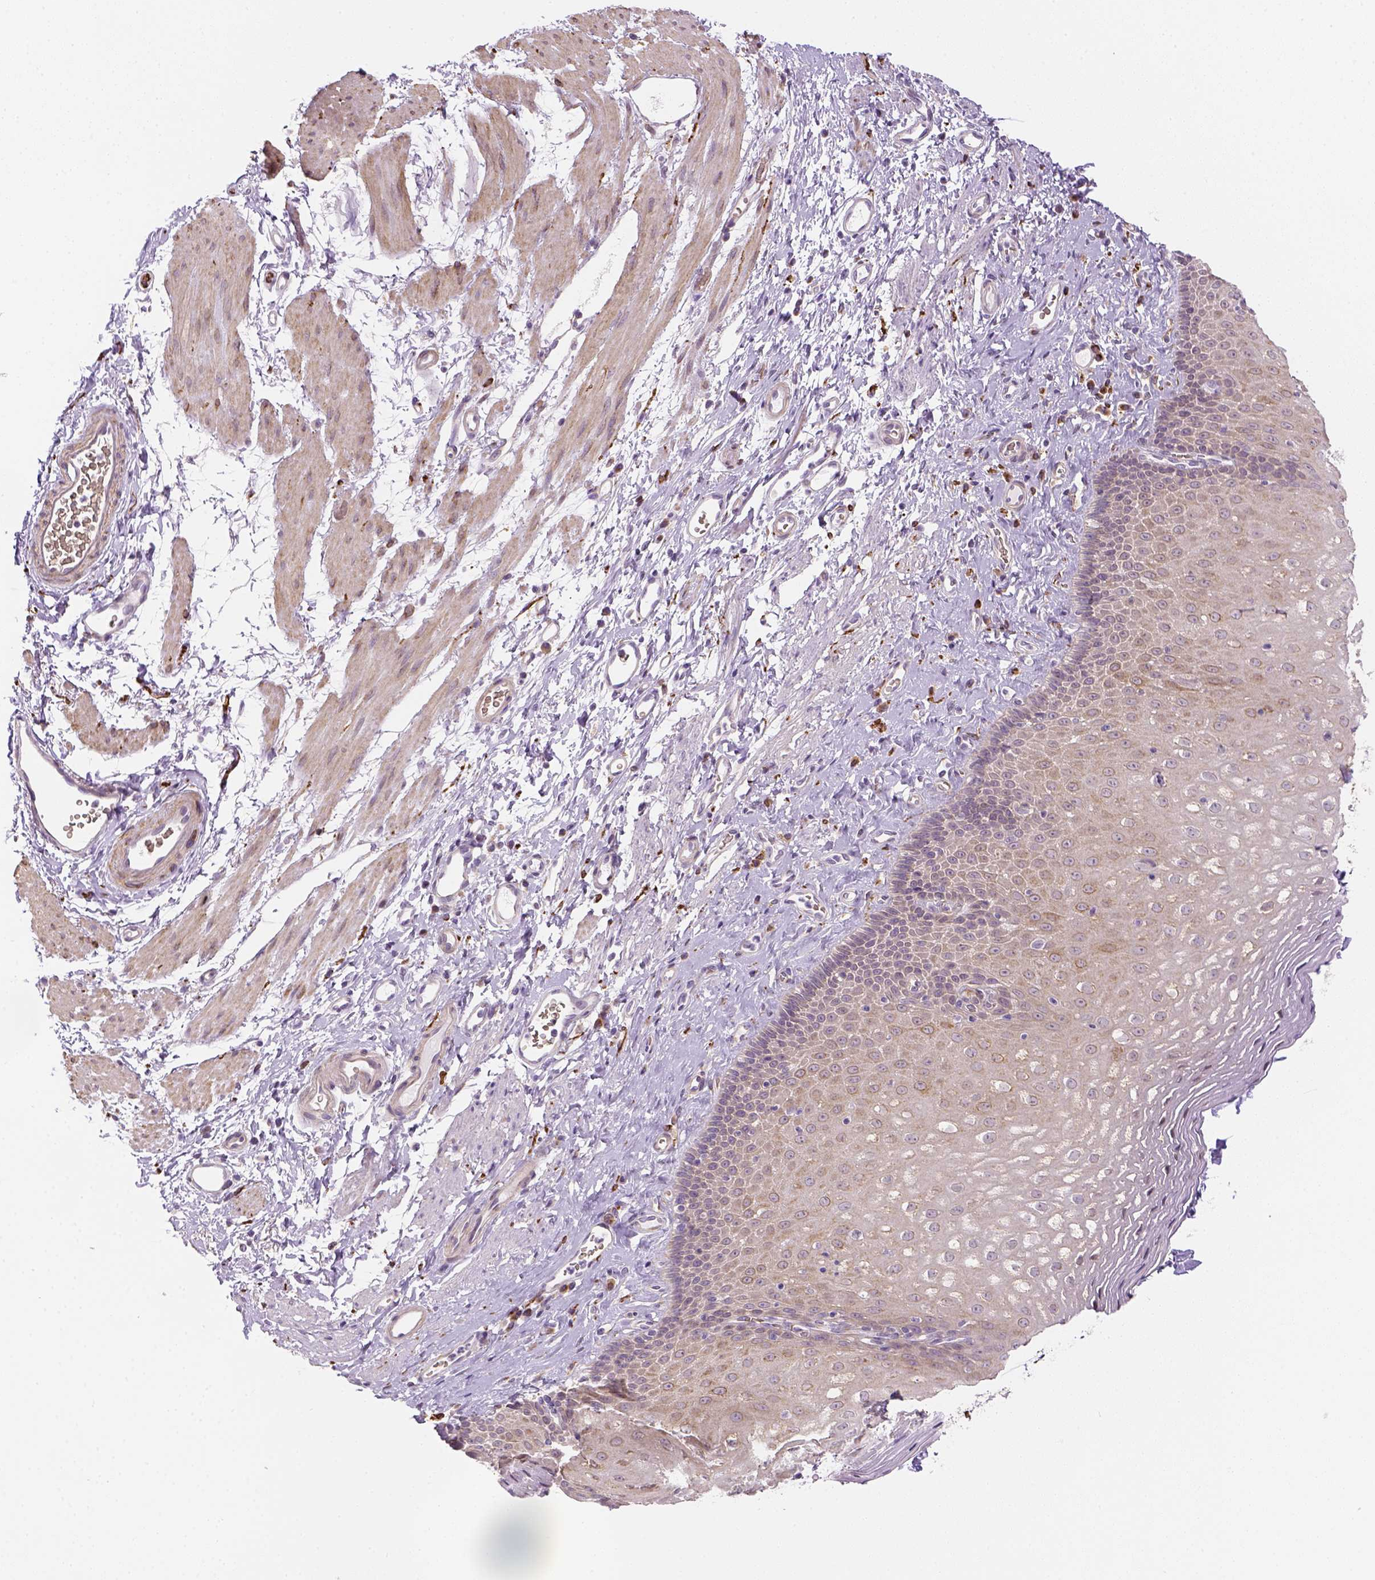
{"staining": {"intensity": "weak", "quantity": ">75%", "location": "cytoplasmic/membranous"}, "tissue": "esophagus", "cell_type": "Squamous epithelial cells", "image_type": "normal", "snomed": [{"axis": "morphology", "description": "Normal tissue, NOS"}, {"axis": "topography", "description": "Esophagus"}], "caption": "This micrograph demonstrates benign esophagus stained with immunohistochemistry (IHC) to label a protein in brown. The cytoplasmic/membranous of squamous epithelial cells show weak positivity for the protein. Nuclei are counter-stained blue.", "gene": "CACNB1", "patient": {"sex": "female", "age": 68}}